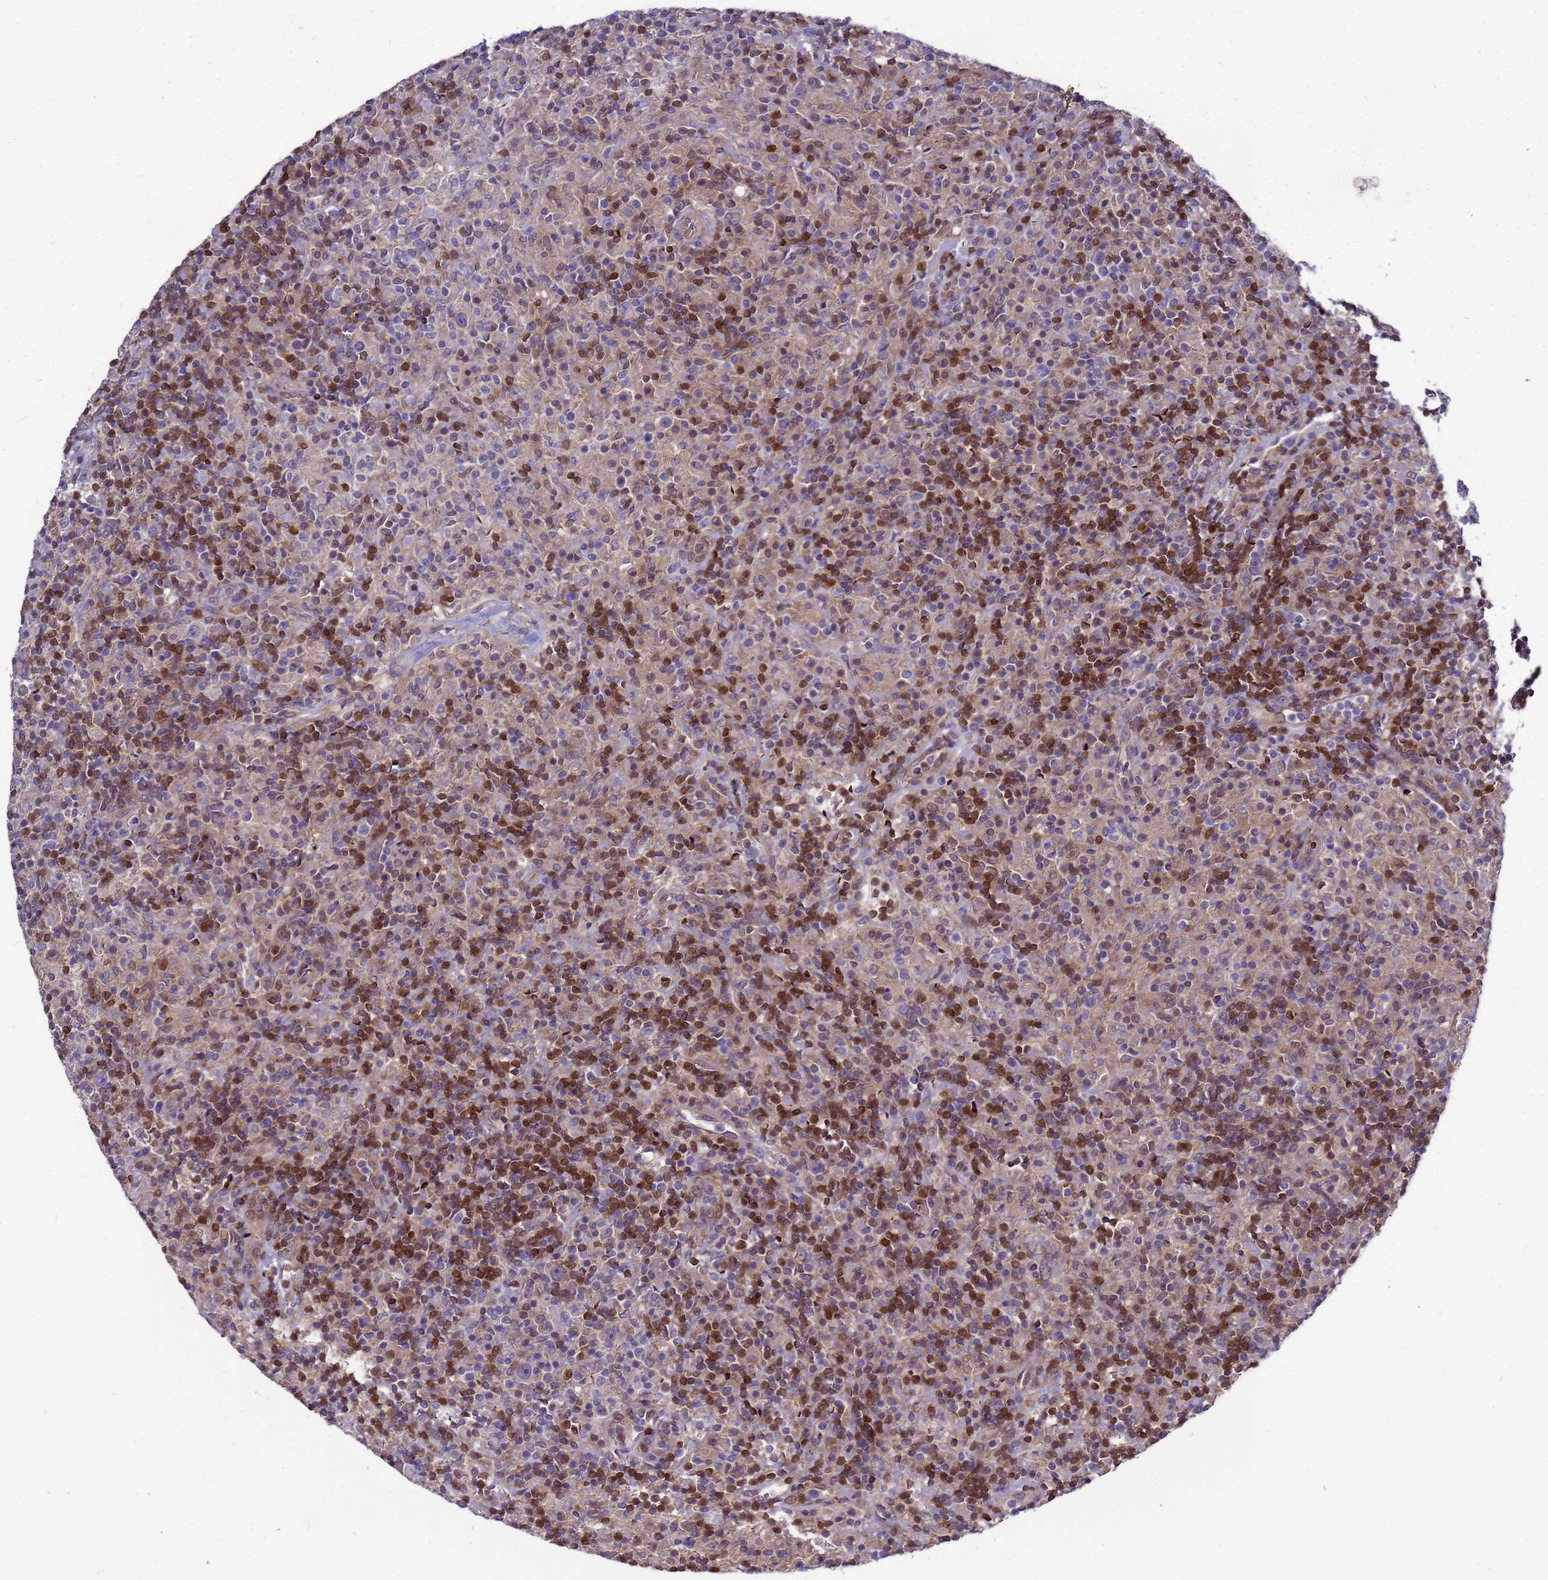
{"staining": {"intensity": "negative", "quantity": "none", "location": "none"}, "tissue": "lymphoma", "cell_type": "Tumor cells", "image_type": "cancer", "snomed": [{"axis": "morphology", "description": "Hodgkin's disease, NOS"}, {"axis": "topography", "description": "Lymph node"}], "caption": "This is an immunohistochemistry (IHC) micrograph of human lymphoma. There is no positivity in tumor cells.", "gene": "EIF4EBP3", "patient": {"sex": "male", "age": 70}}